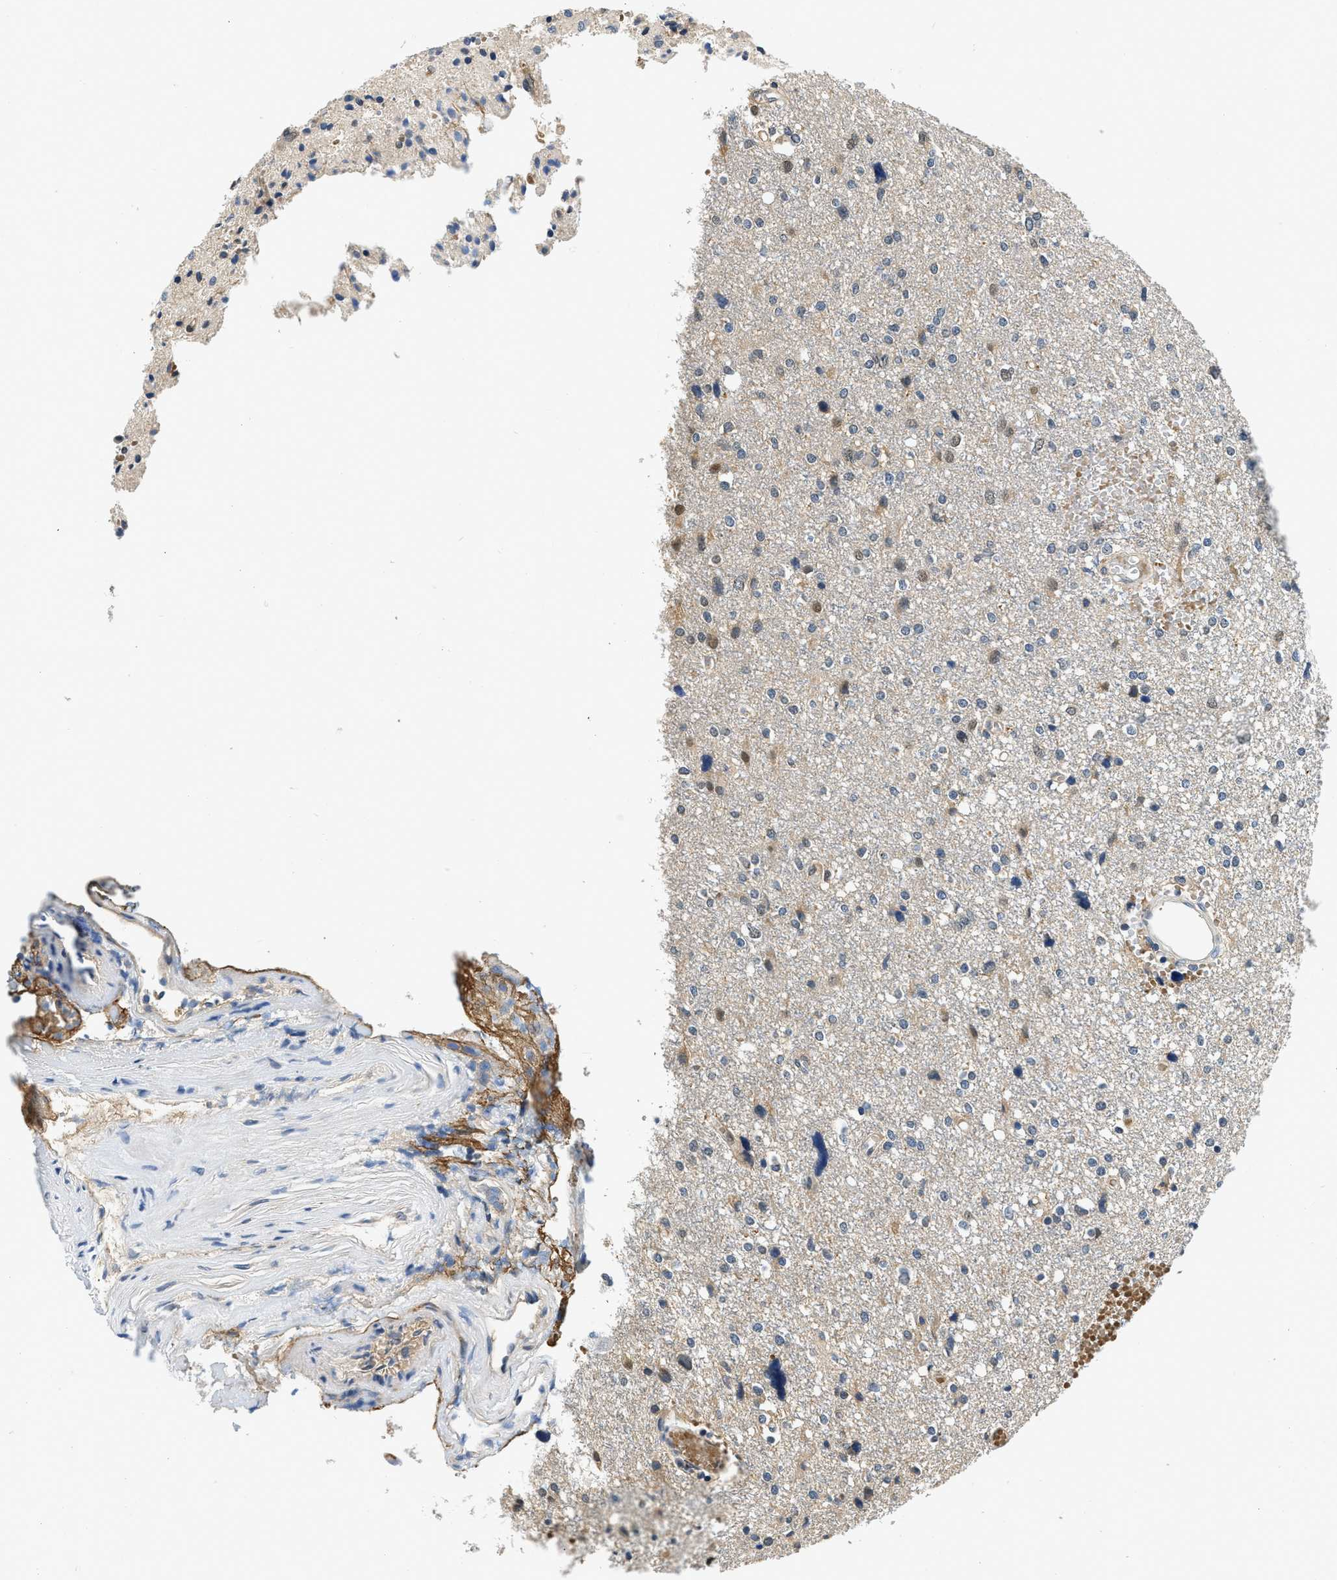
{"staining": {"intensity": "weak", "quantity": "<25%", "location": "cytoplasmic/membranous,nuclear"}, "tissue": "glioma", "cell_type": "Tumor cells", "image_type": "cancer", "snomed": [{"axis": "morphology", "description": "Glioma, malignant, High grade"}, {"axis": "topography", "description": "Brain"}], "caption": "Tumor cells show no significant protein positivity in glioma.", "gene": "BCL7C", "patient": {"sex": "female", "age": 59}}